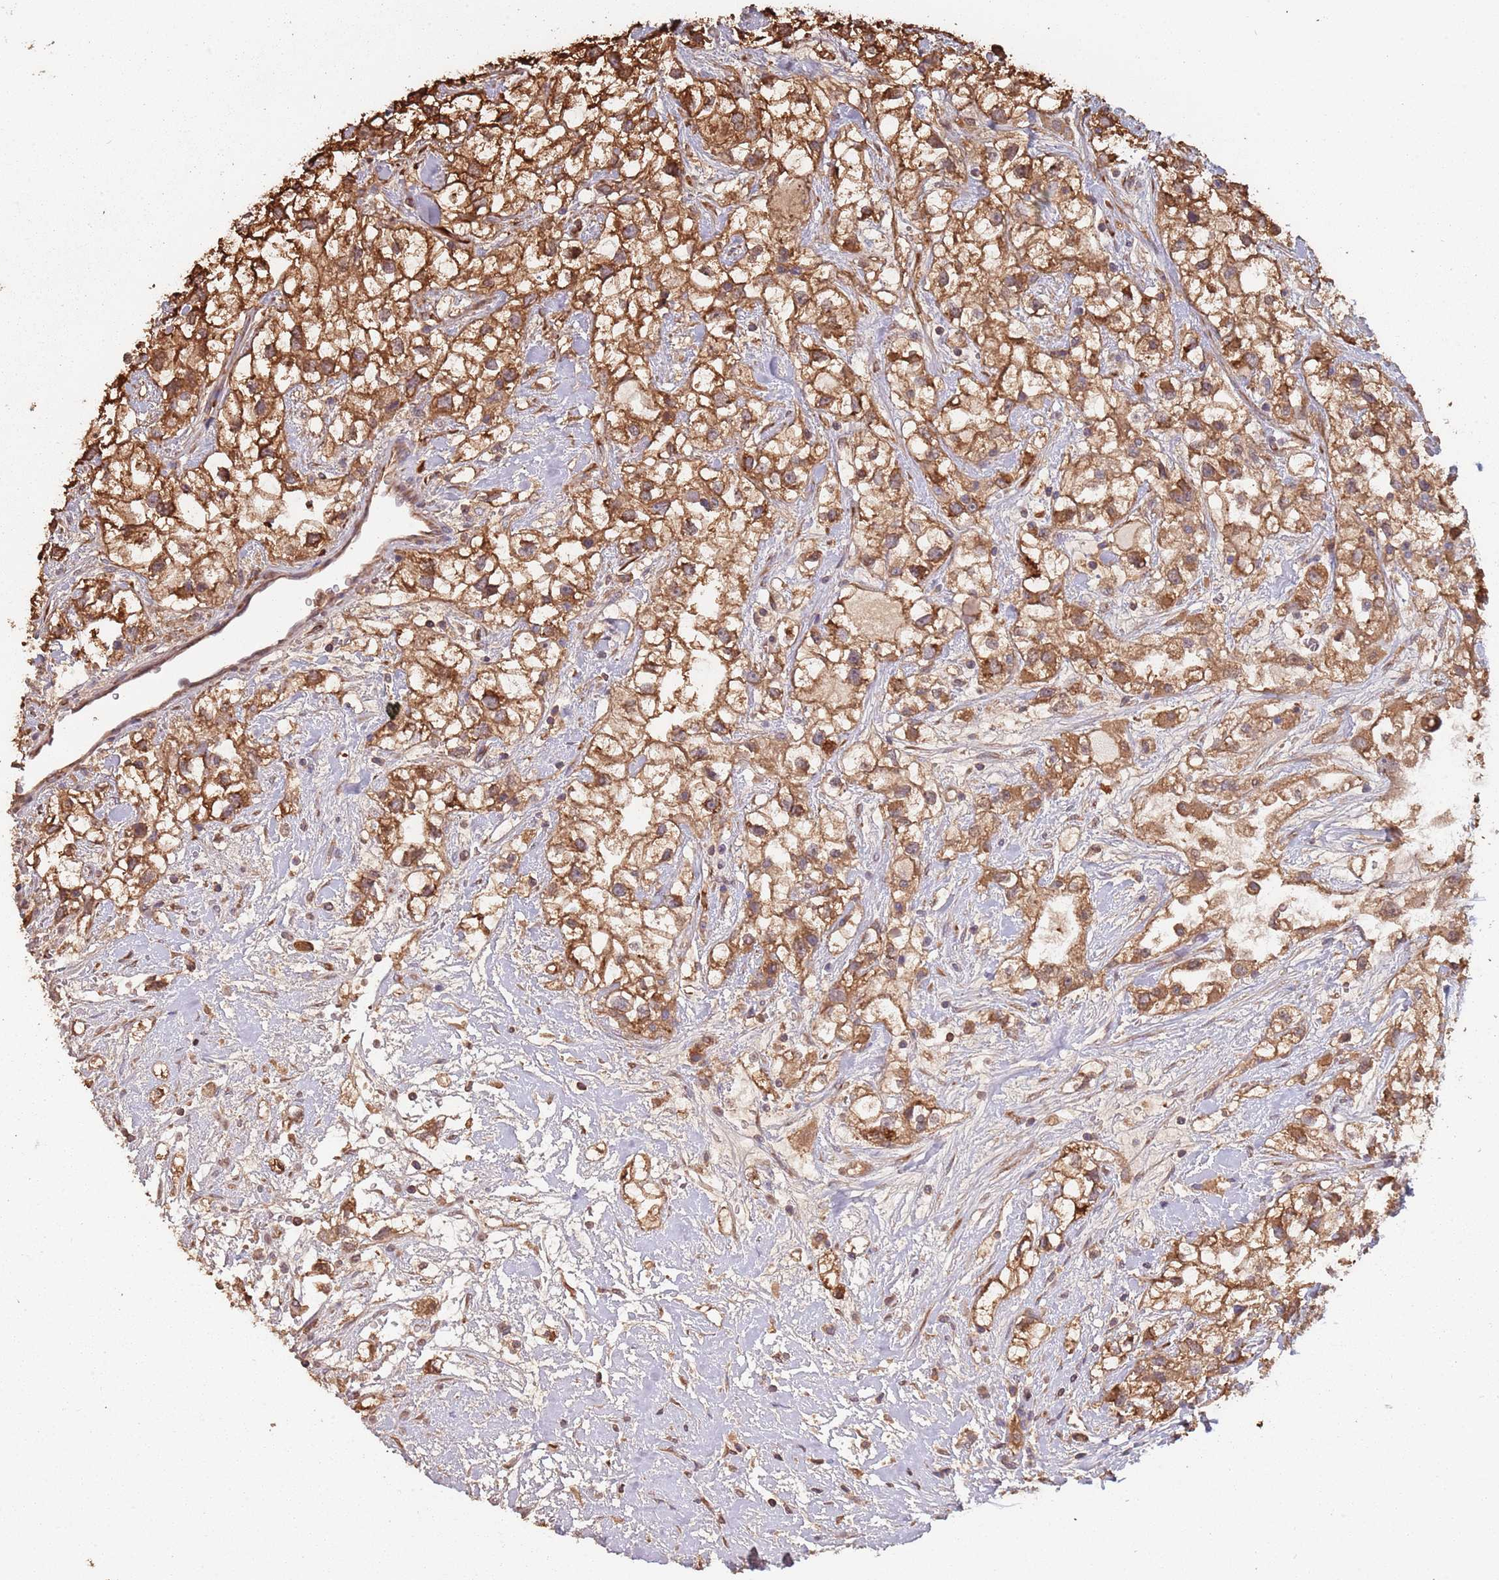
{"staining": {"intensity": "strong", "quantity": ">75%", "location": "cytoplasmic/membranous"}, "tissue": "renal cancer", "cell_type": "Tumor cells", "image_type": "cancer", "snomed": [{"axis": "morphology", "description": "Adenocarcinoma, NOS"}, {"axis": "topography", "description": "Kidney"}], "caption": "Renal cancer (adenocarcinoma) stained with immunohistochemistry exhibits strong cytoplasmic/membranous positivity in approximately >75% of tumor cells. The protein is shown in brown color, while the nuclei are stained blue.", "gene": "COG4", "patient": {"sex": "male", "age": 59}}